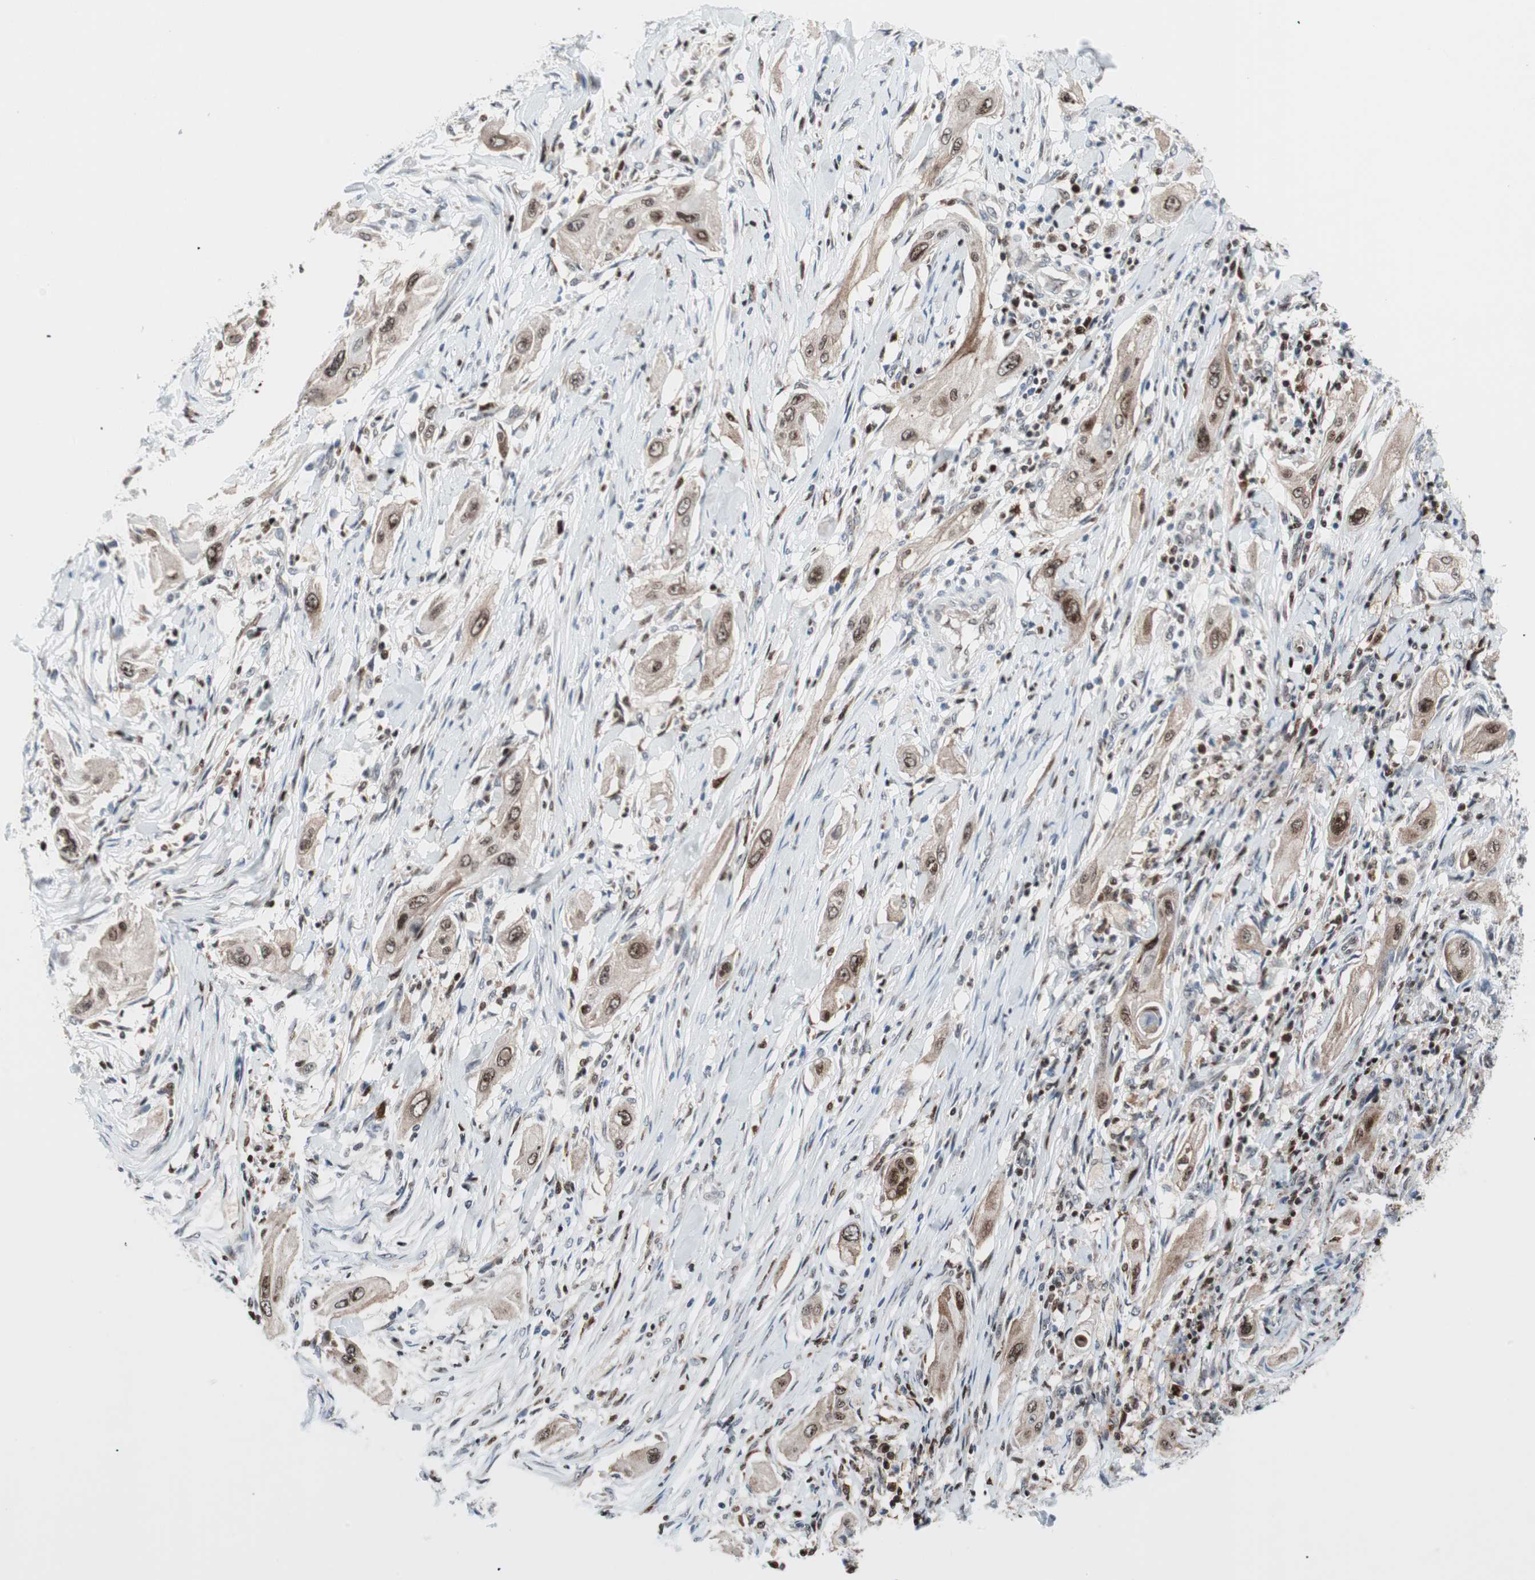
{"staining": {"intensity": "moderate", "quantity": ">75%", "location": "nuclear"}, "tissue": "lung cancer", "cell_type": "Tumor cells", "image_type": "cancer", "snomed": [{"axis": "morphology", "description": "Squamous cell carcinoma, NOS"}, {"axis": "topography", "description": "Lung"}], "caption": "Immunohistochemistry (IHC) staining of lung cancer, which displays medium levels of moderate nuclear staining in about >75% of tumor cells indicating moderate nuclear protein expression. The staining was performed using DAB (brown) for protein detection and nuclei were counterstained in hematoxylin (blue).", "gene": "RGS10", "patient": {"sex": "female", "age": 47}}